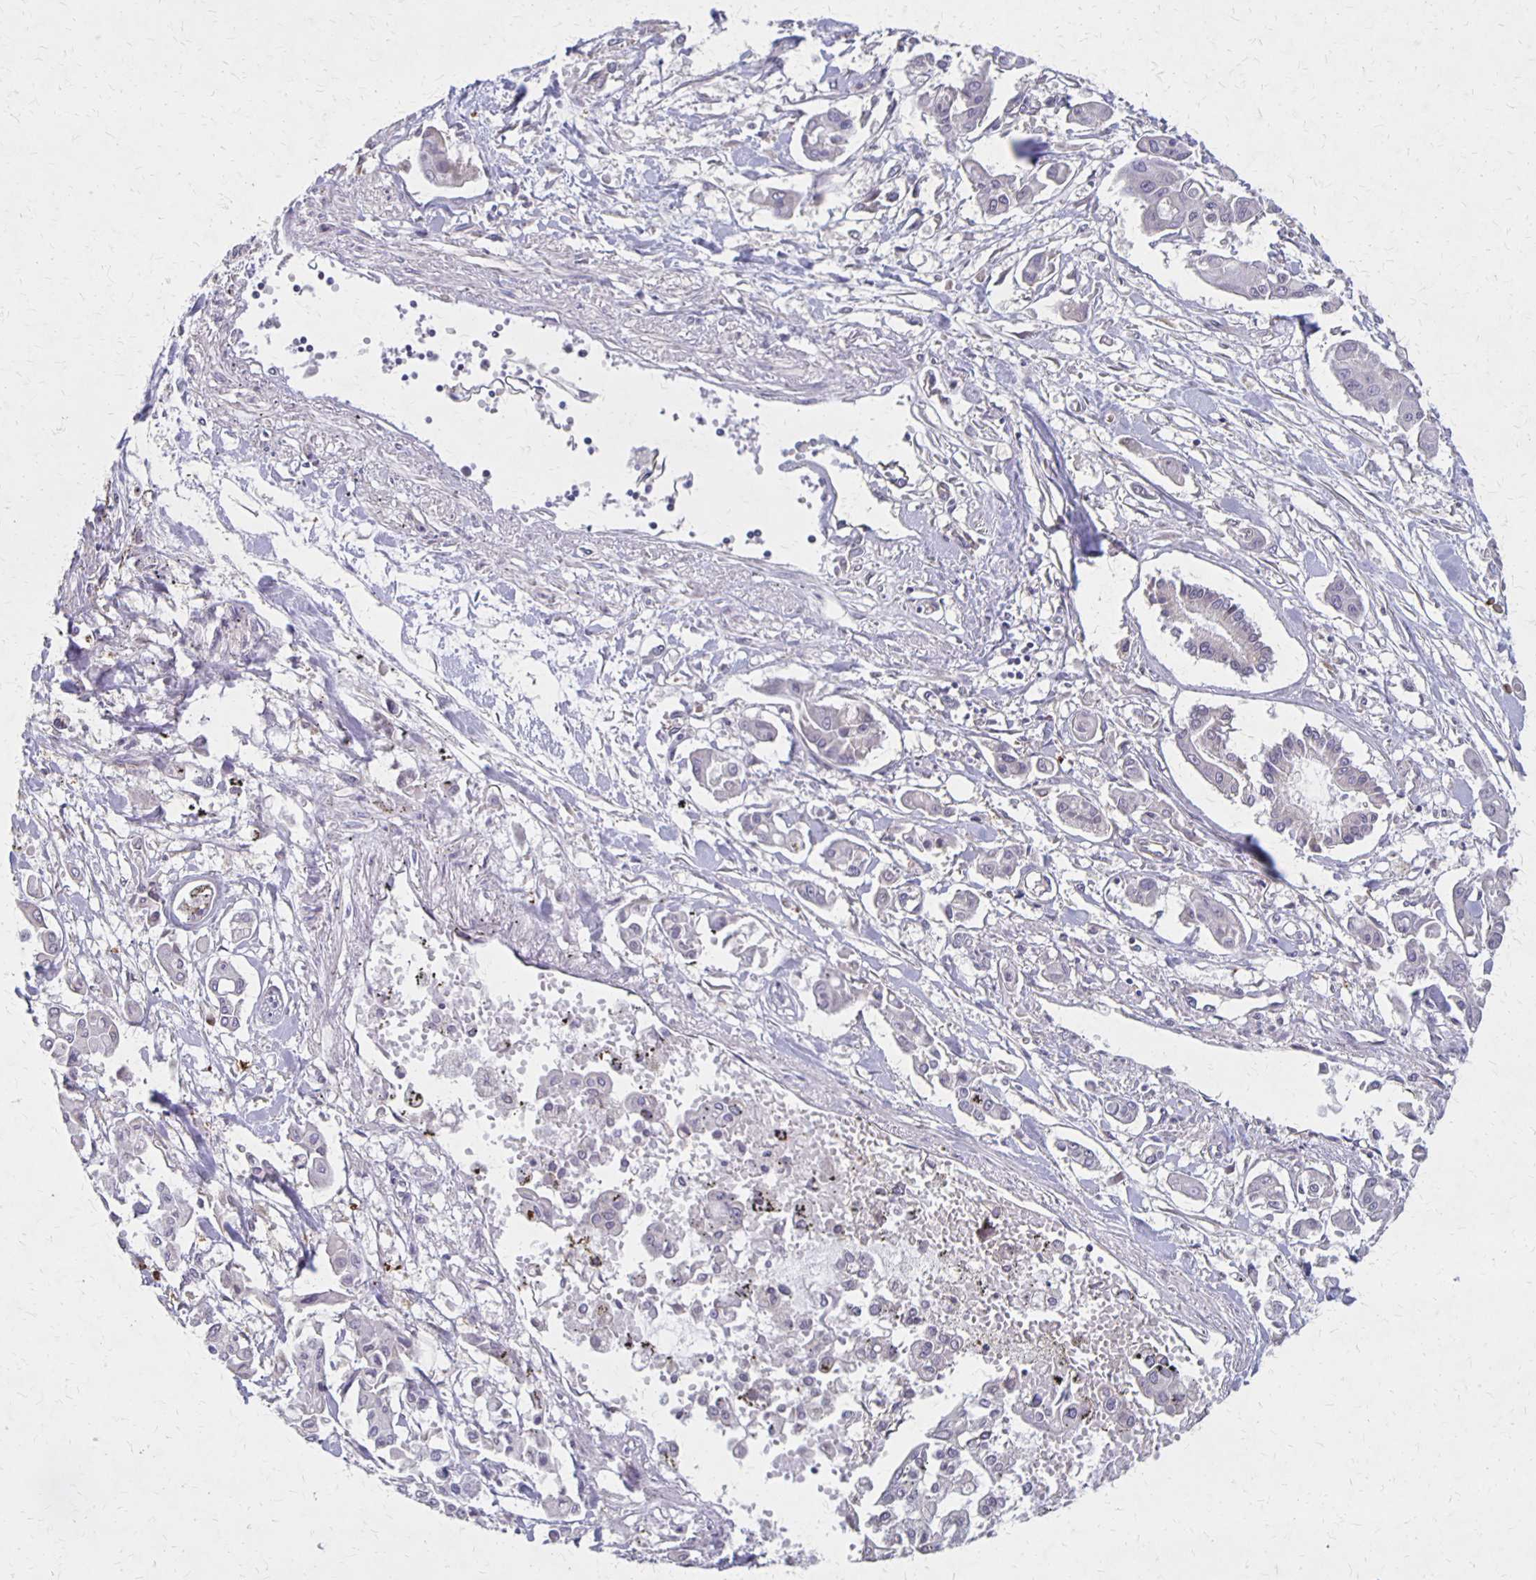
{"staining": {"intensity": "negative", "quantity": "none", "location": "none"}, "tissue": "pancreatic cancer", "cell_type": "Tumor cells", "image_type": "cancer", "snomed": [{"axis": "morphology", "description": "Adenocarcinoma, NOS"}, {"axis": "topography", "description": "Pancreas"}], "caption": "Tumor cells are negative for brown protein staining in adenocarcinoma (pancreatic). (DAB immunohistochemistry (IHC) with hematoxylin counter stain).", "gene": "NOG", "patient": {"sex": "male", "age": 61}}